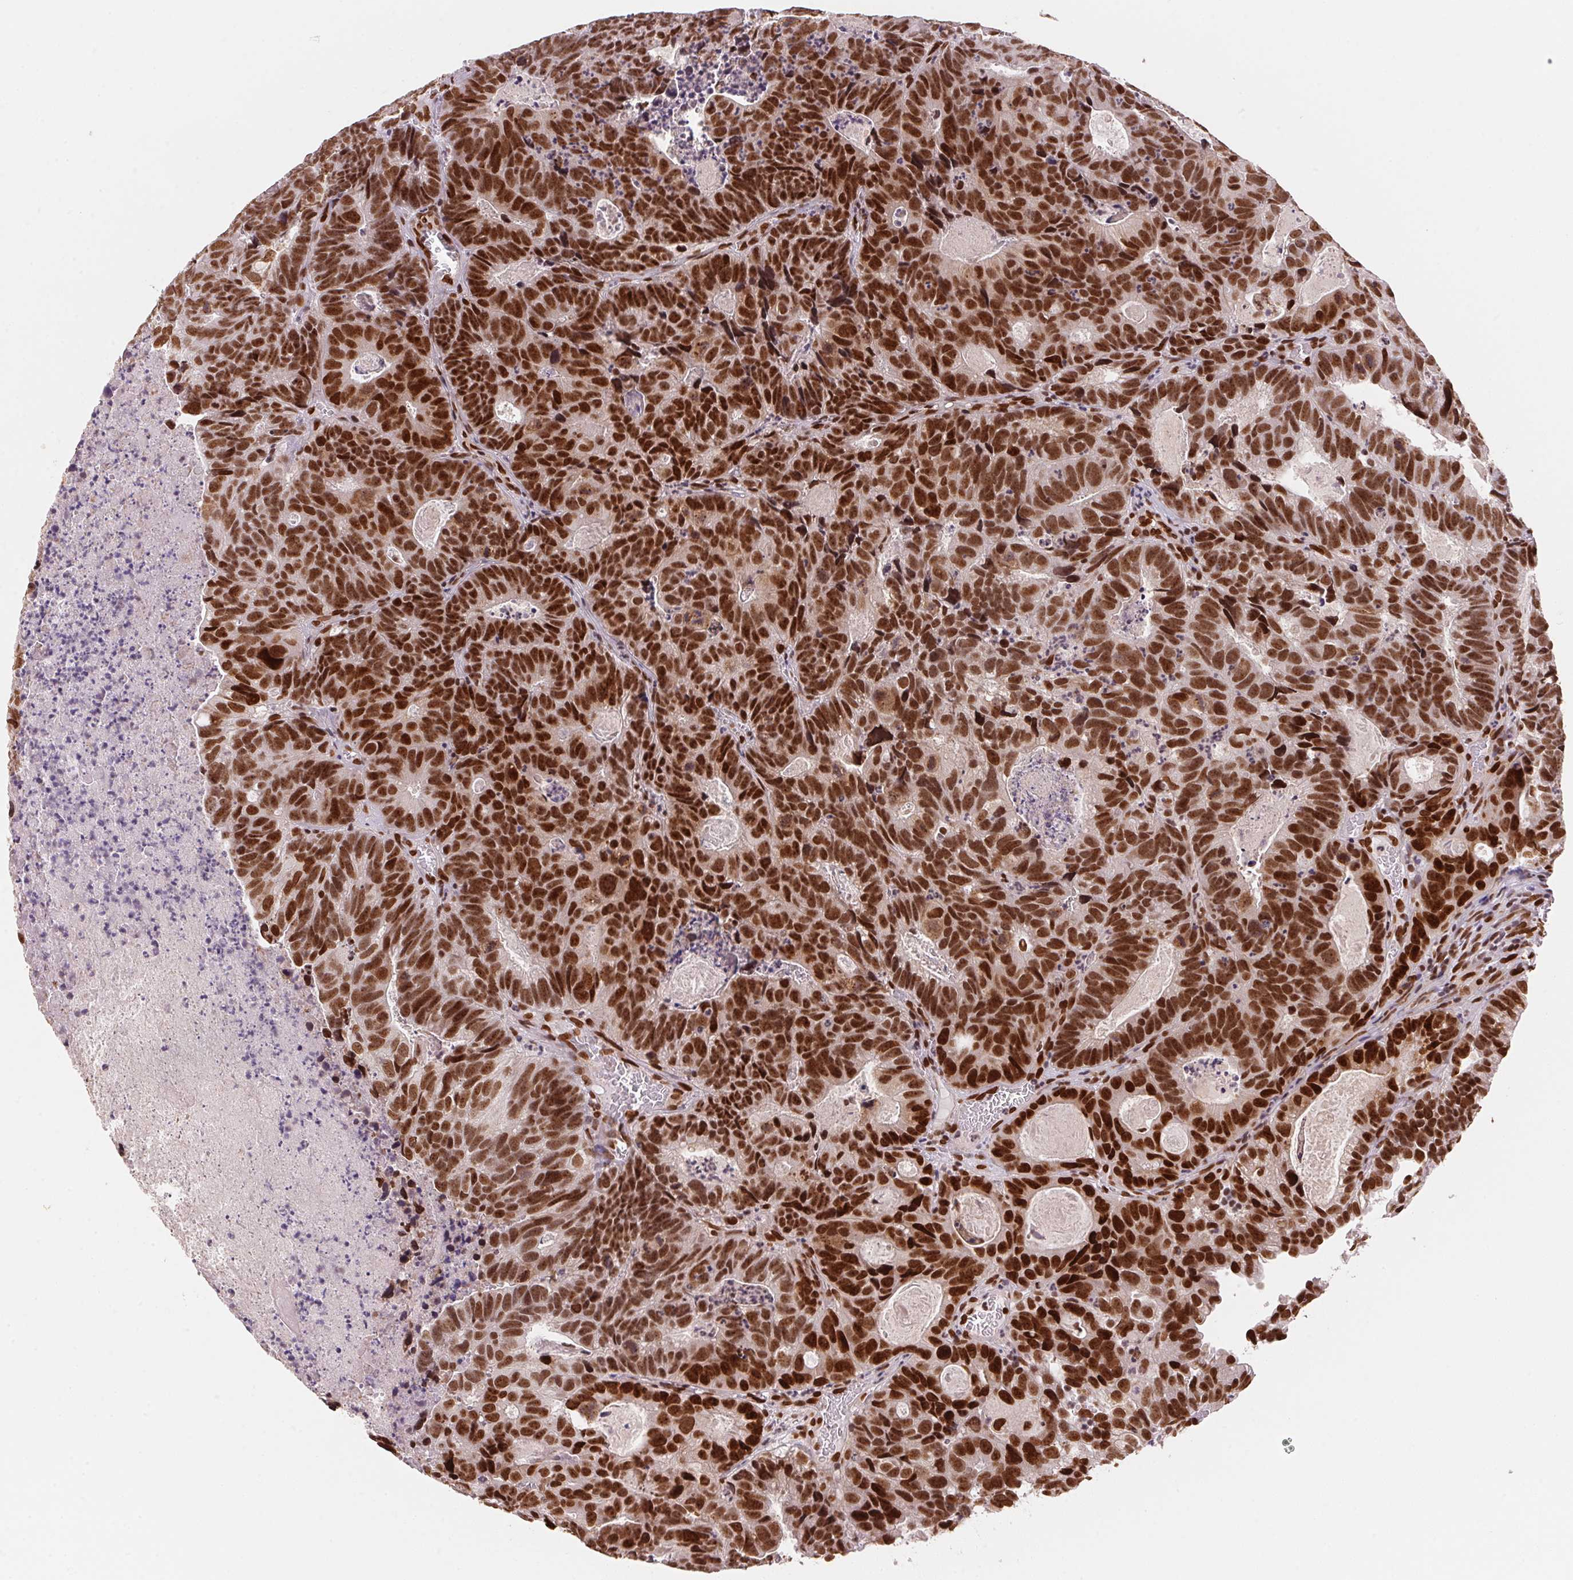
{"staining": {"intensity": "strong", "quantity": ">75%", "location": "nuclear"}, "tissue": "head and neck cancer", "cell_type": "Tumor cells", "image_type": "cancer", "snomed": [{"axis": "morphology", "description": "Adenocarcinoma, NOS"}, {"axis": "topography", "description": "Head-Neck"}], "caption": "A photomicrograph of adenocarcinoma (head and neck) stained for a protein displays strong nuclear brown staining in tumor cells.", "gene": "SAP30BP", "patient": {"sex": "male", "age": 62}}